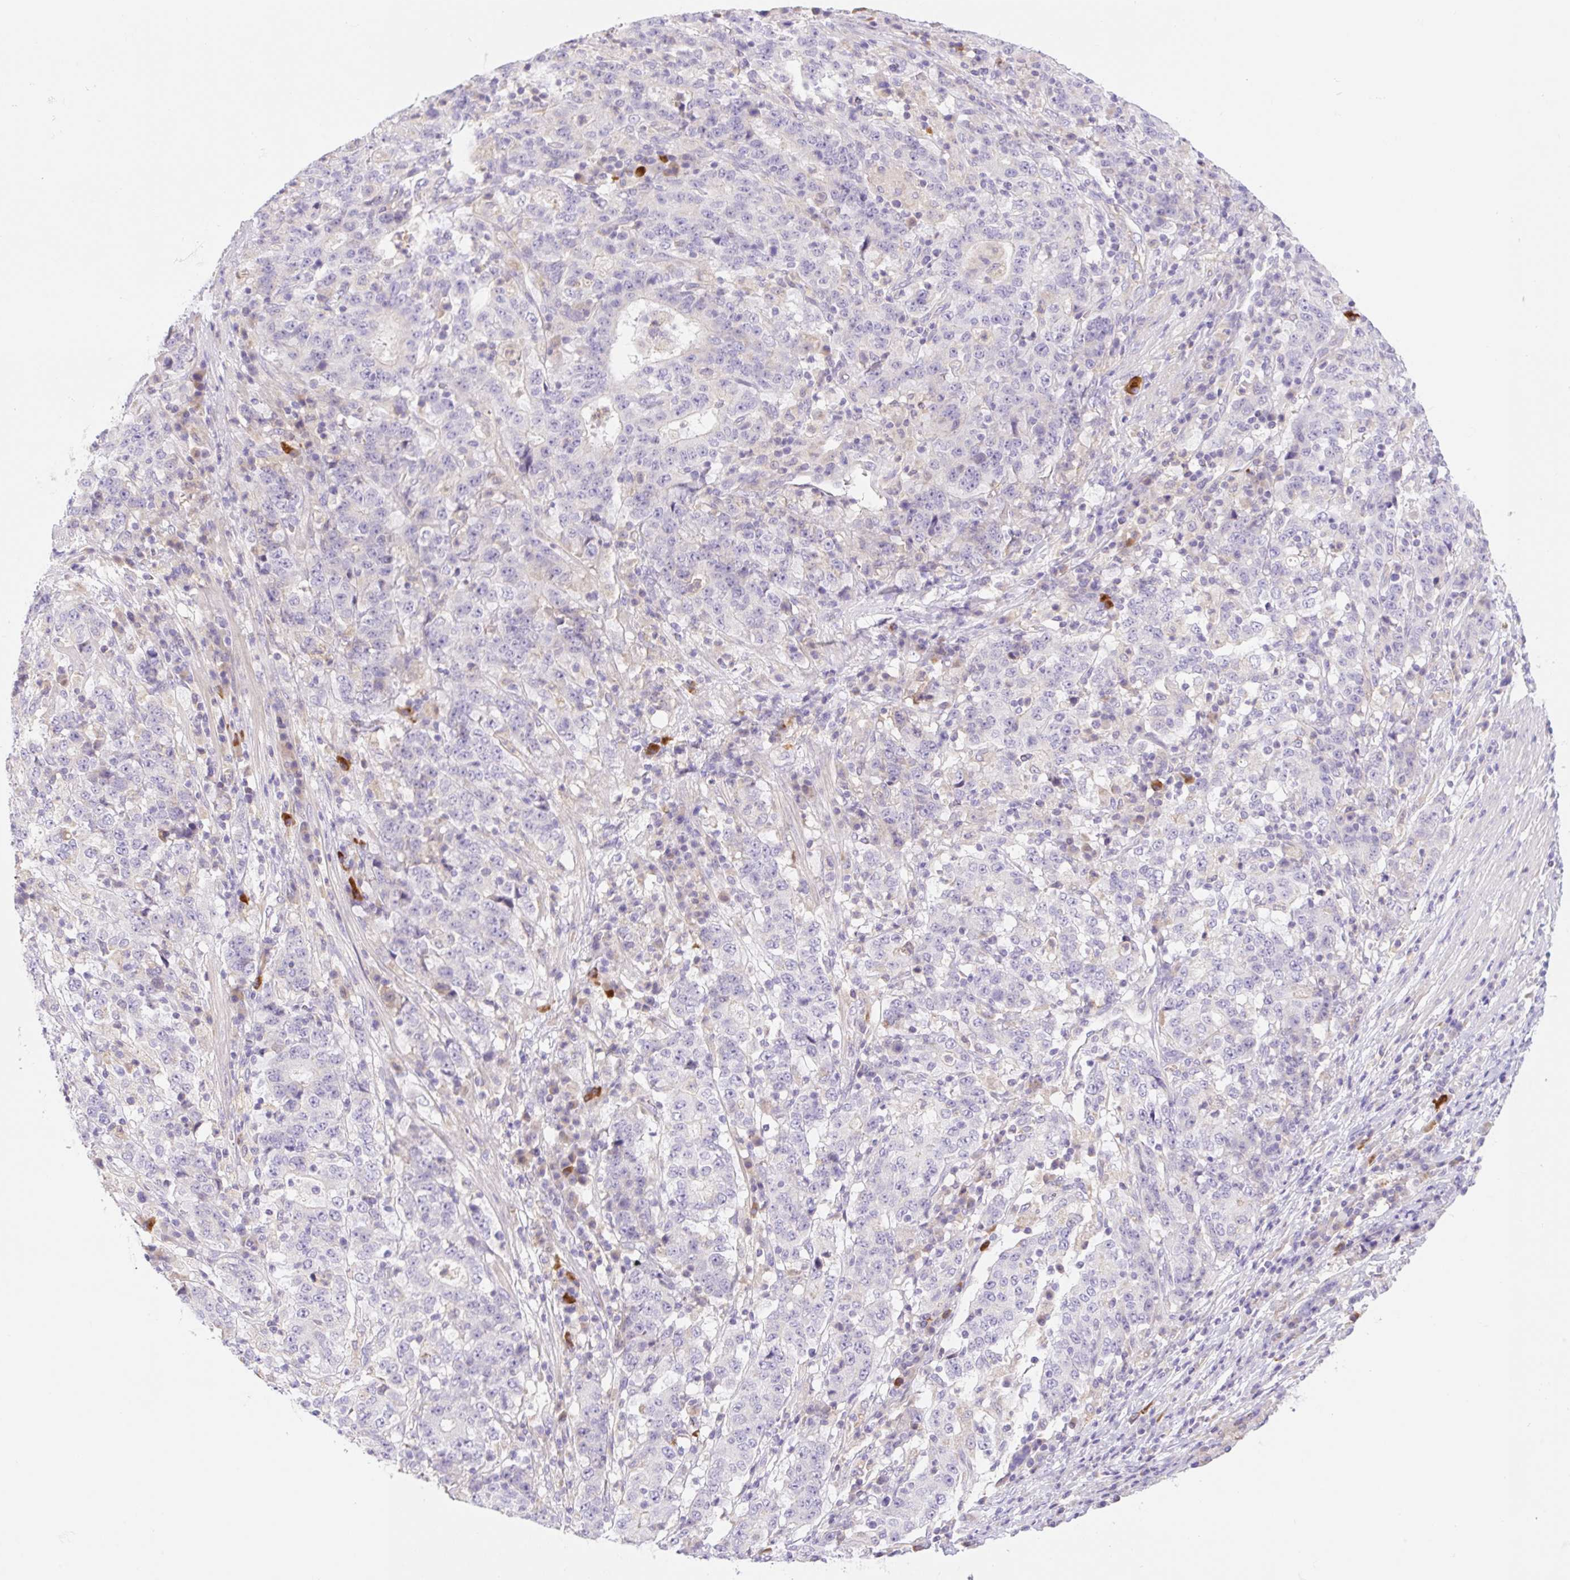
{"staining": {"intensity": "negative", "quantity": "none", "location": "none"}, "tissue": "stomach cancer", "cell_type": "Tumor cells", "image_type": "cancer", "snomed": [{"axis": "morphology", "description": "Adenocarcinoma, NOS"}, {"axis": "topography", "description": "Stomach"}], "caption": "A micrograph of human adenocarcinoma (stomach) is negative for staining in tumor cells. (DAB (3,3'-diaminobenzidine) immunohistochemistry (IHC) visualized using brightfield microscopy, high magnification).", "gene": "DENND5A", "patient": {"sex": "male", "age": 59}}